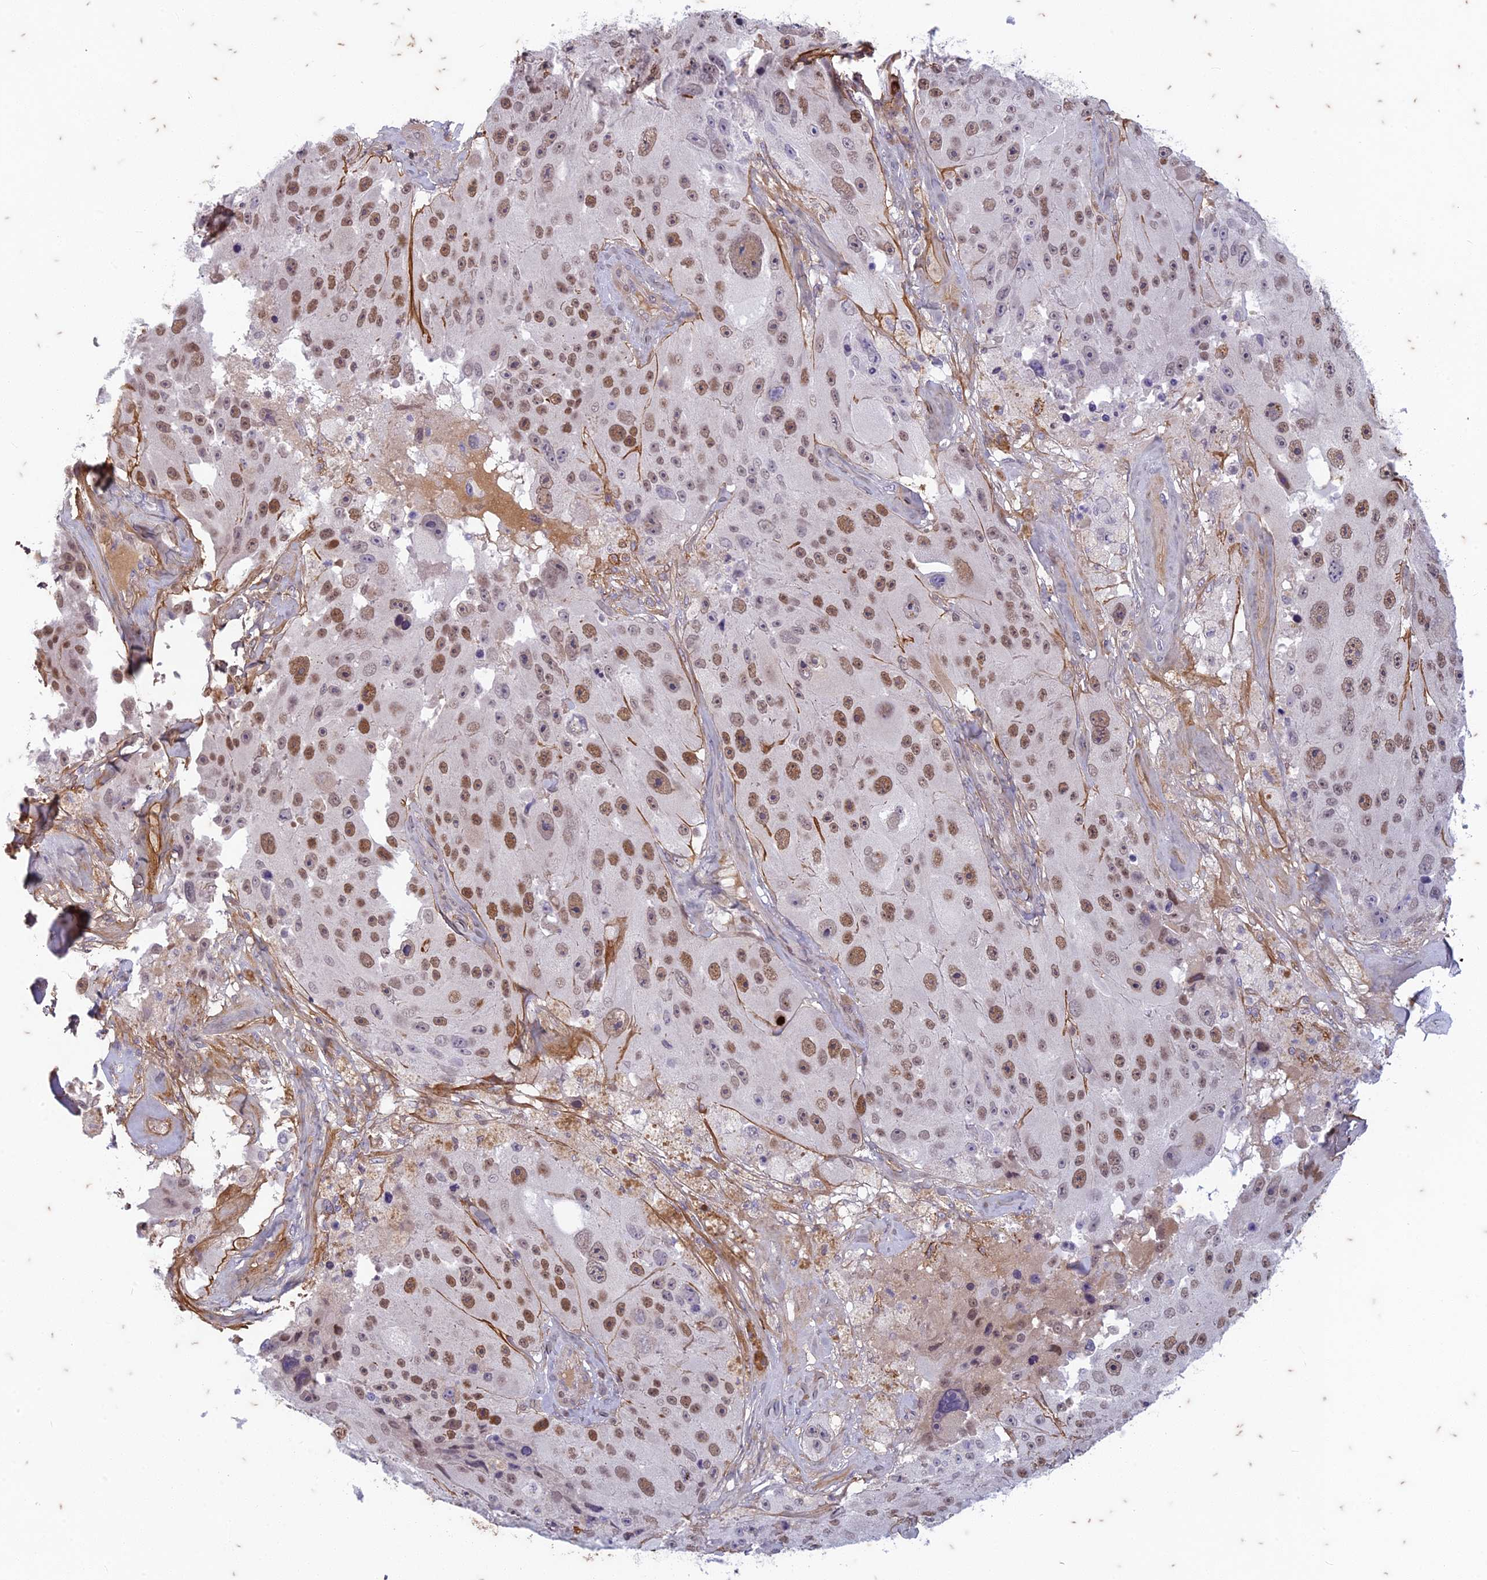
{"staining": {"intensity": "moderate", "quantity": ">75%", "location": "nuclear"}, "tissue": "melanoma", "cell_type": "Tumor cells", "image_type": "cancer", "snomed": [{"axis": "morphology", "description": "Malignant melanoma, Metastatic site"}, {"axis": "topography", "description": "Lymph node"}], "caption": "This micrograph shows immunohistochemistry (IHC) staining of melanoma, with medium moderate nuclear expression in approximately >75% of tumor cells.", "gene": "PABPN1L", "patient": {"sex": "male", "age": 62}}